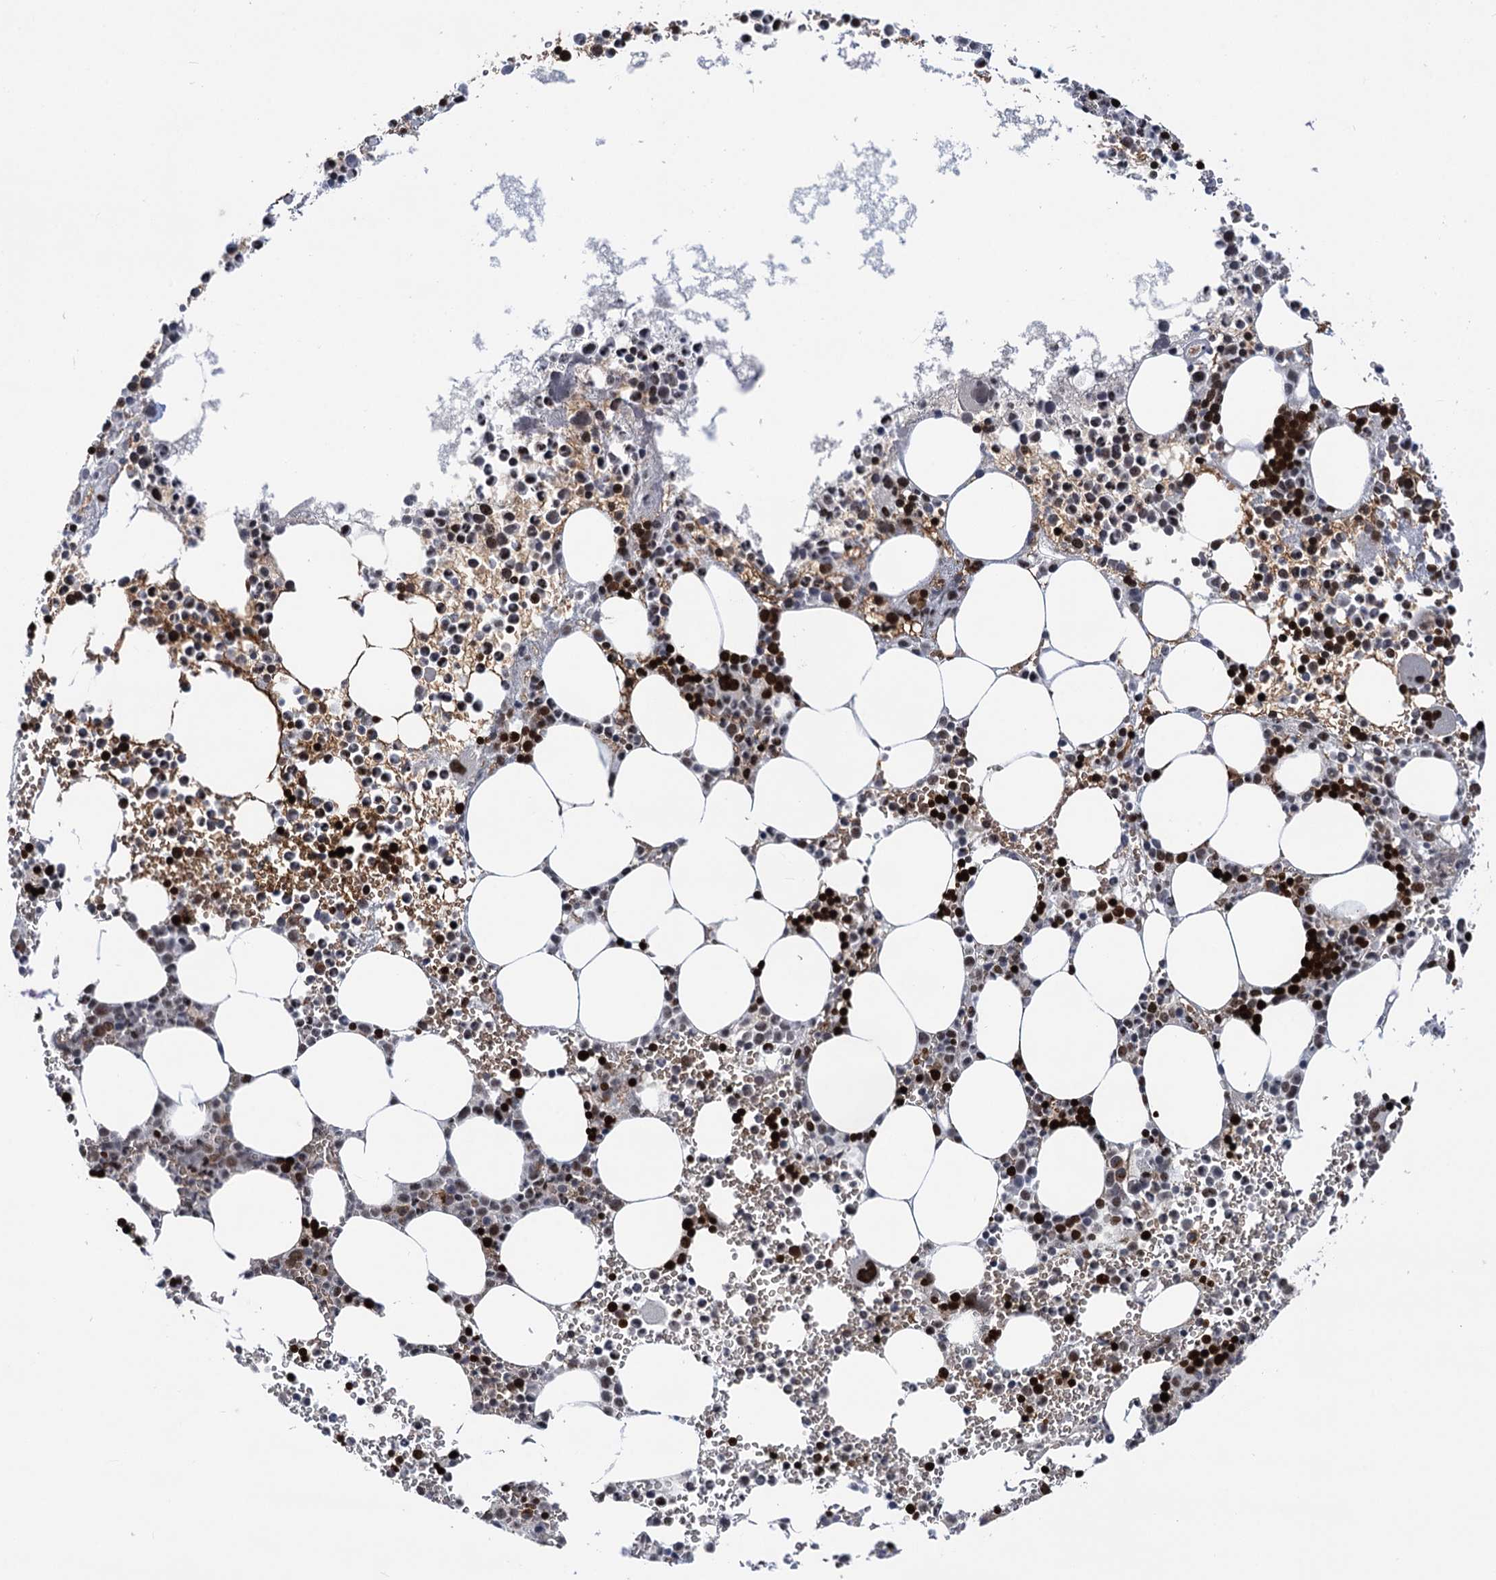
{"staining": {"intensity": "strong", "quantity": "25%-75%", "location": "nuclear"}, "tissue": "bone marrow", "cell_type": "Hematopoietic cells", "image_type": "normal", "snomed": [{"axis": "morphology", "description": "Normal tissue, NOS"}, {"axis": "topography", "description": "Bone marrow"}], "caption": "Brown immunohistochemical staining in normal human bone marrow demonstrates strong nuclear staining in about 25%-75% of hematopoietic cells. The protein is shown in brown color, while the nuclei are stained blue.", "gene": "ZCCHC10", "patient": {"sex": "female", "age": 78}}